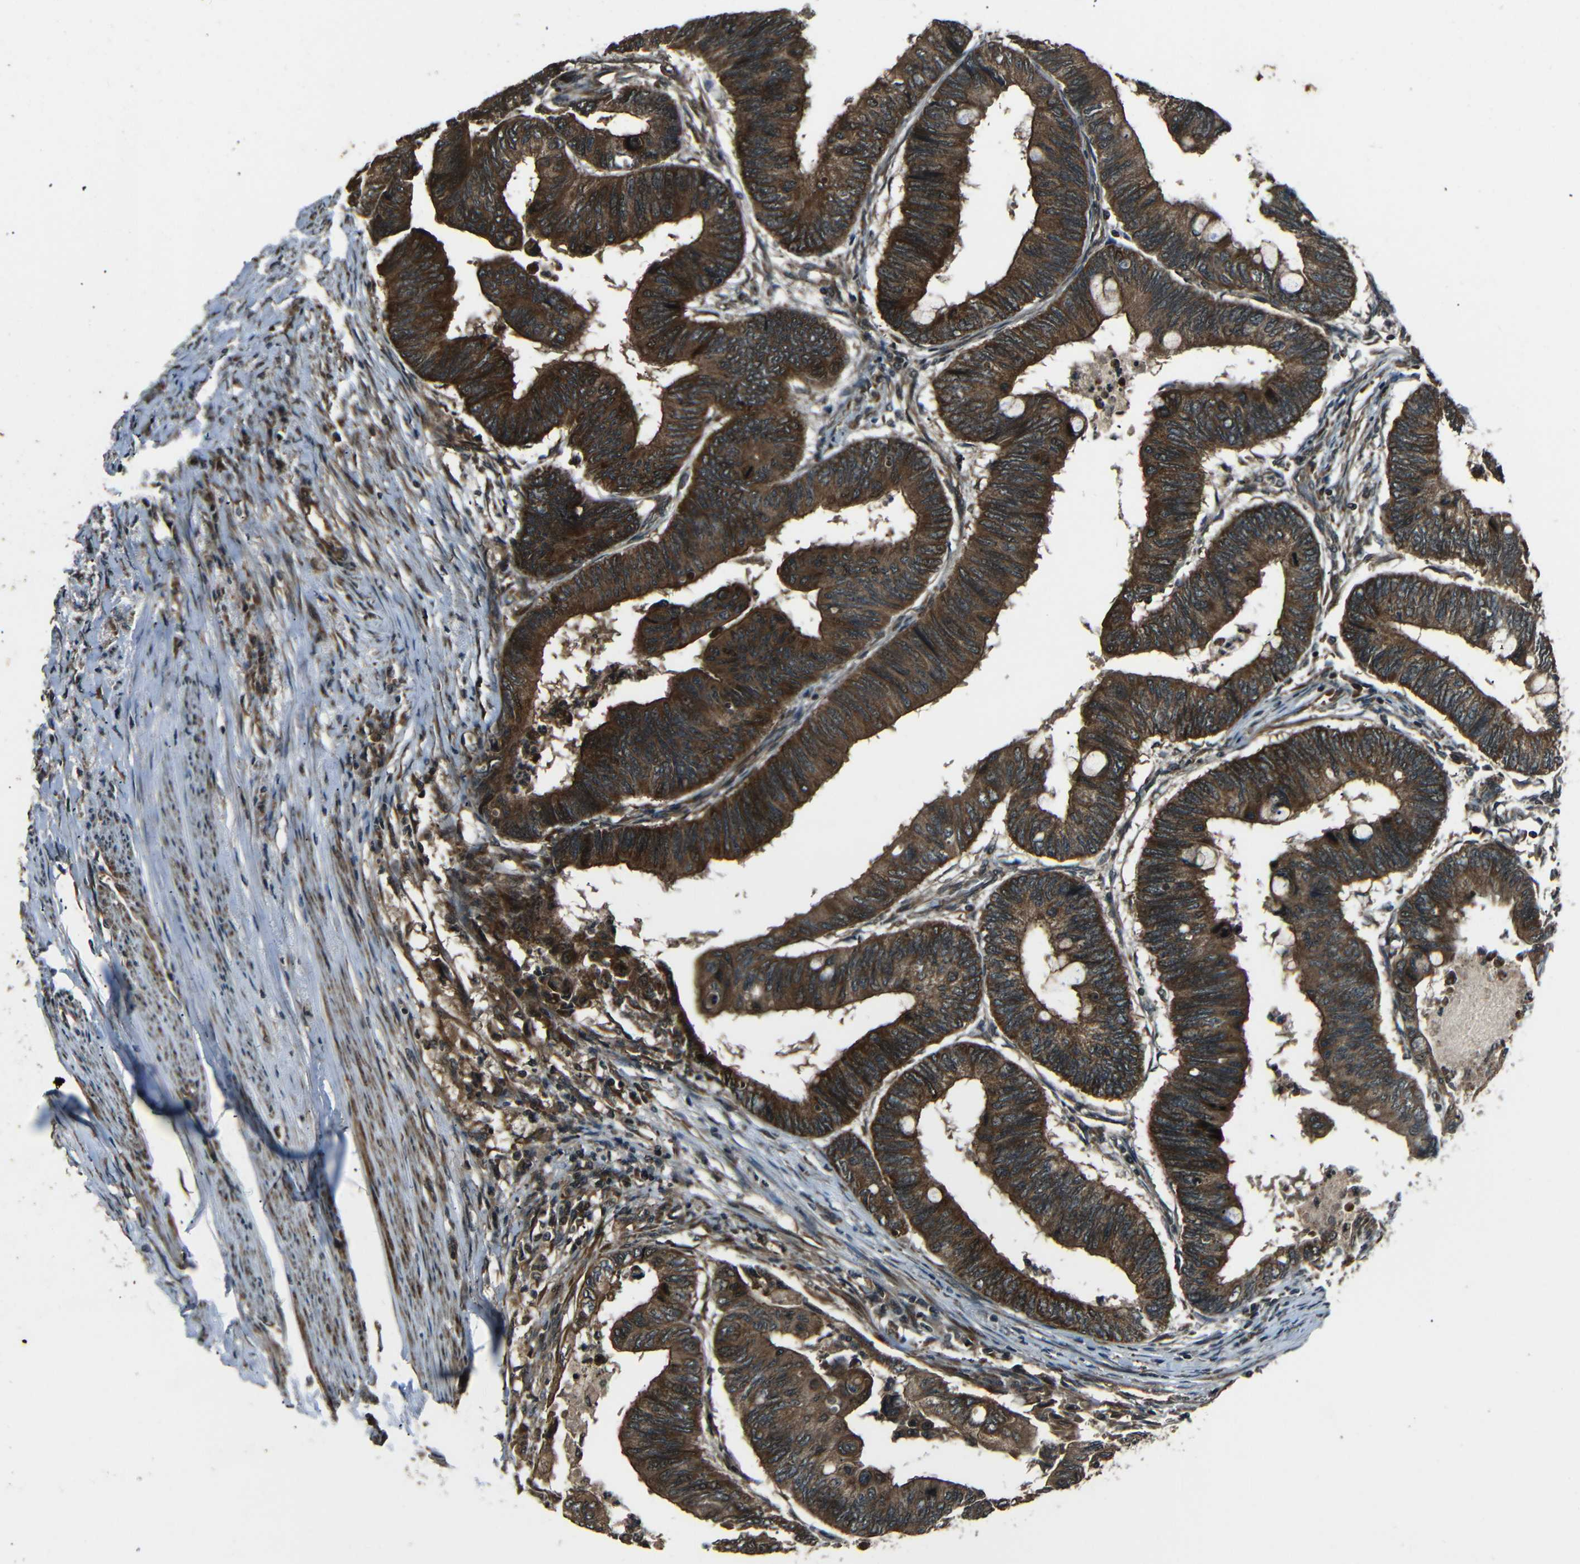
{"staining": {"intensity": "strong", "quantity": ">75%", "location": "cytoplasmic/membranous"}, "tissue": "colorectal cancer", "cell_type": "Tumor cells", "image_type": "cancer", "snomed": [{"axis": "morphology", "description": "Normal tissue, NOS"}, {"axis": "morphology", "description": "Adenocarcinoma, NOS"}, {"axis": "topography", "description": "Rectum"}, {"axis": "topography", "description": "Peripheral nerve tissue"}], "caption": "A histopathology image of colorectal adenocarcinoma stained for a protein shows strong cytoplasmic/membranous brown staining in tumor cells.", "gene": "PLK2", "patient": {"sex": "male", "age": 92}}